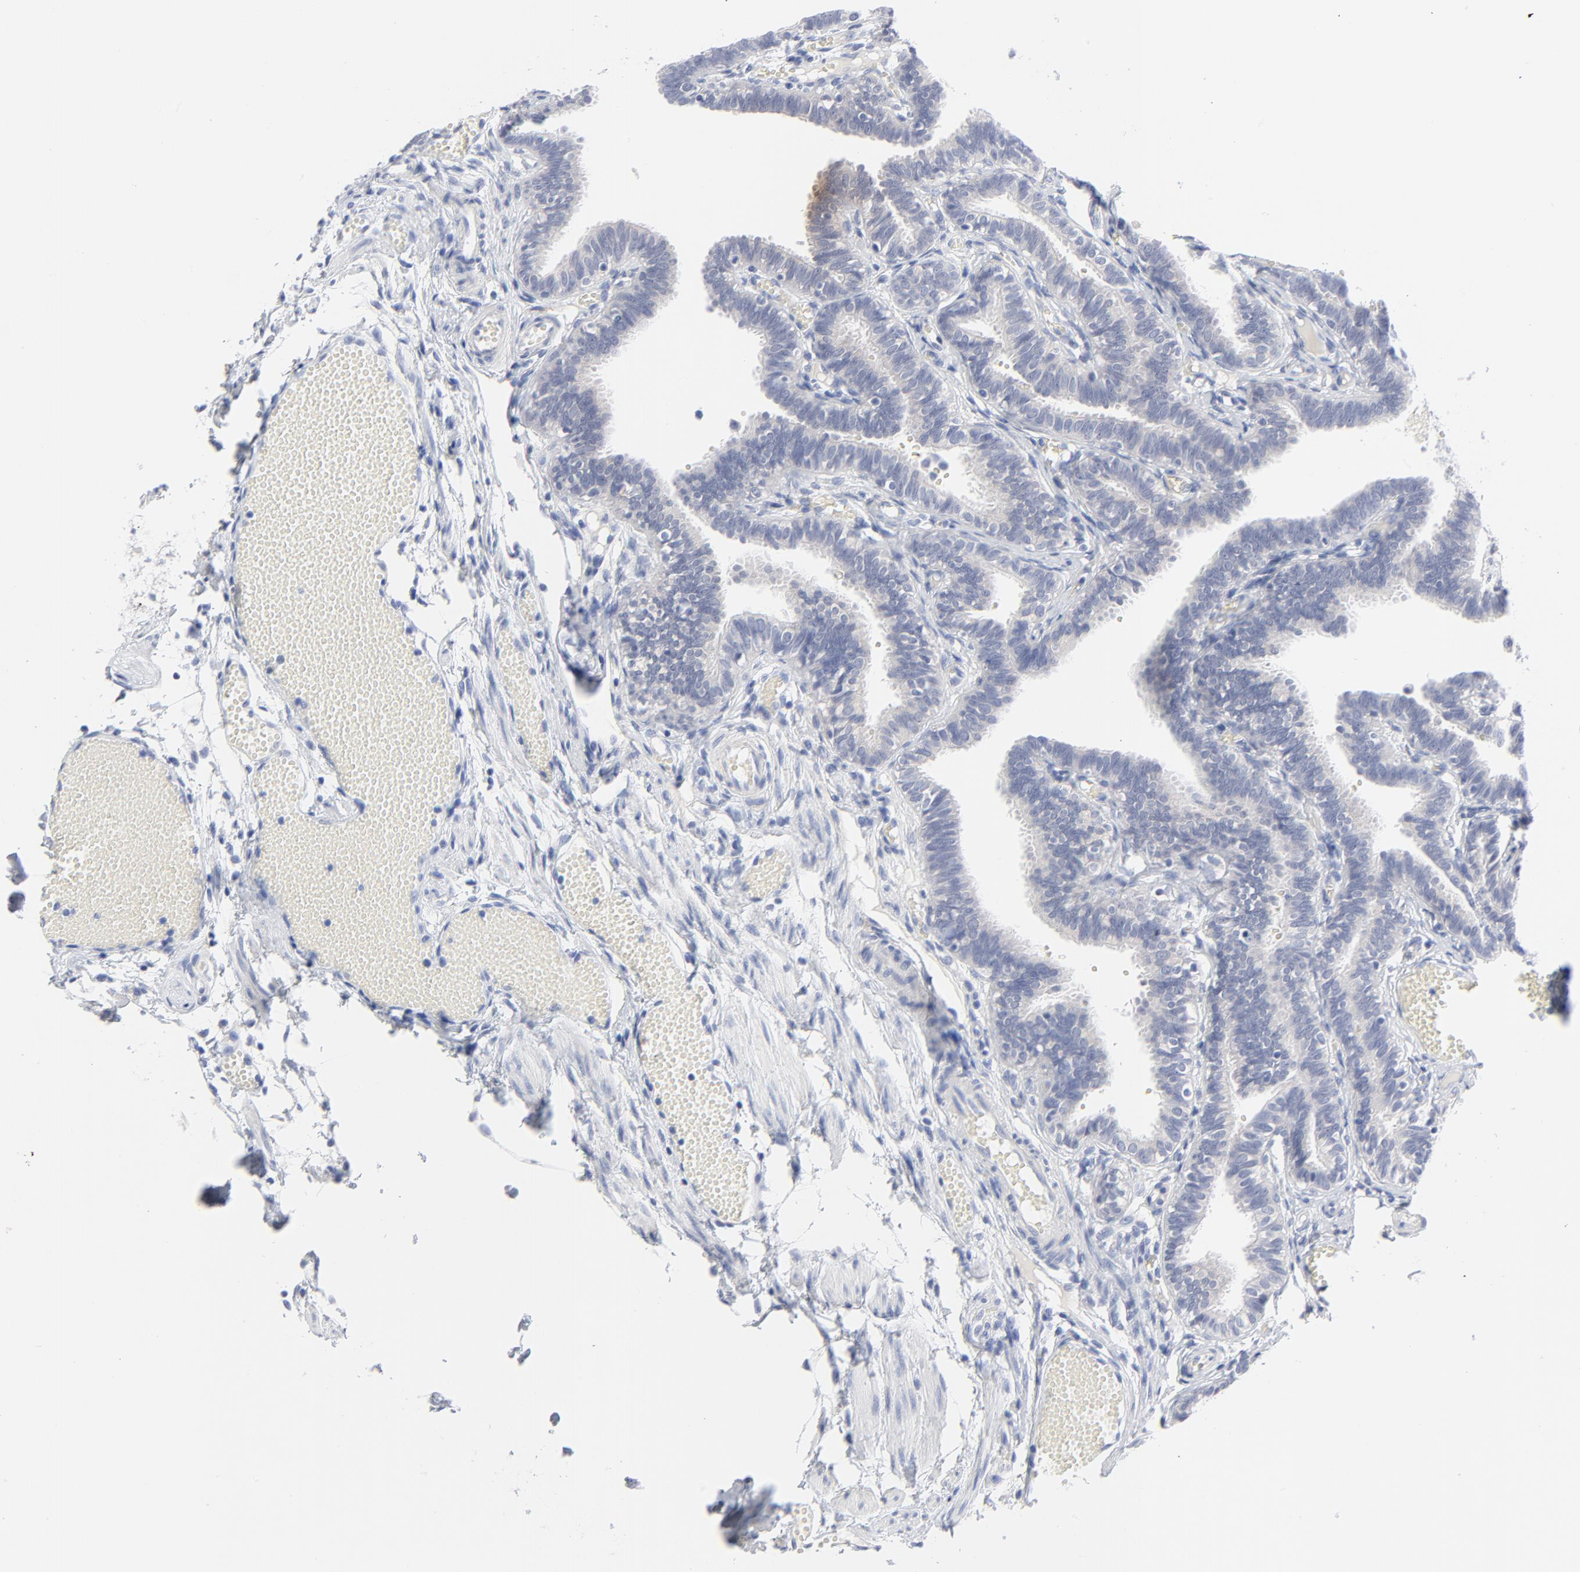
{"staining": {"intensity": "negative", "quantity": "none", "location": "none"}, "tissue": "fallopian tube", "cell_type": "Glandular cells", "image_type": "normal", "snomed": [{"axis": "morphology", "description": "Normal tissue, NOS"}, {"axis": "topography", "description": "Fallopian tube"}], "caption": "DAB (3,3'-diaminobenzidine) immunohistochemical staining of unremarkable human fallopian tube shows no significant expression in glandular cells.", "gene": "CLEC4G", "patient": {"sex": "female", "age": 29}}